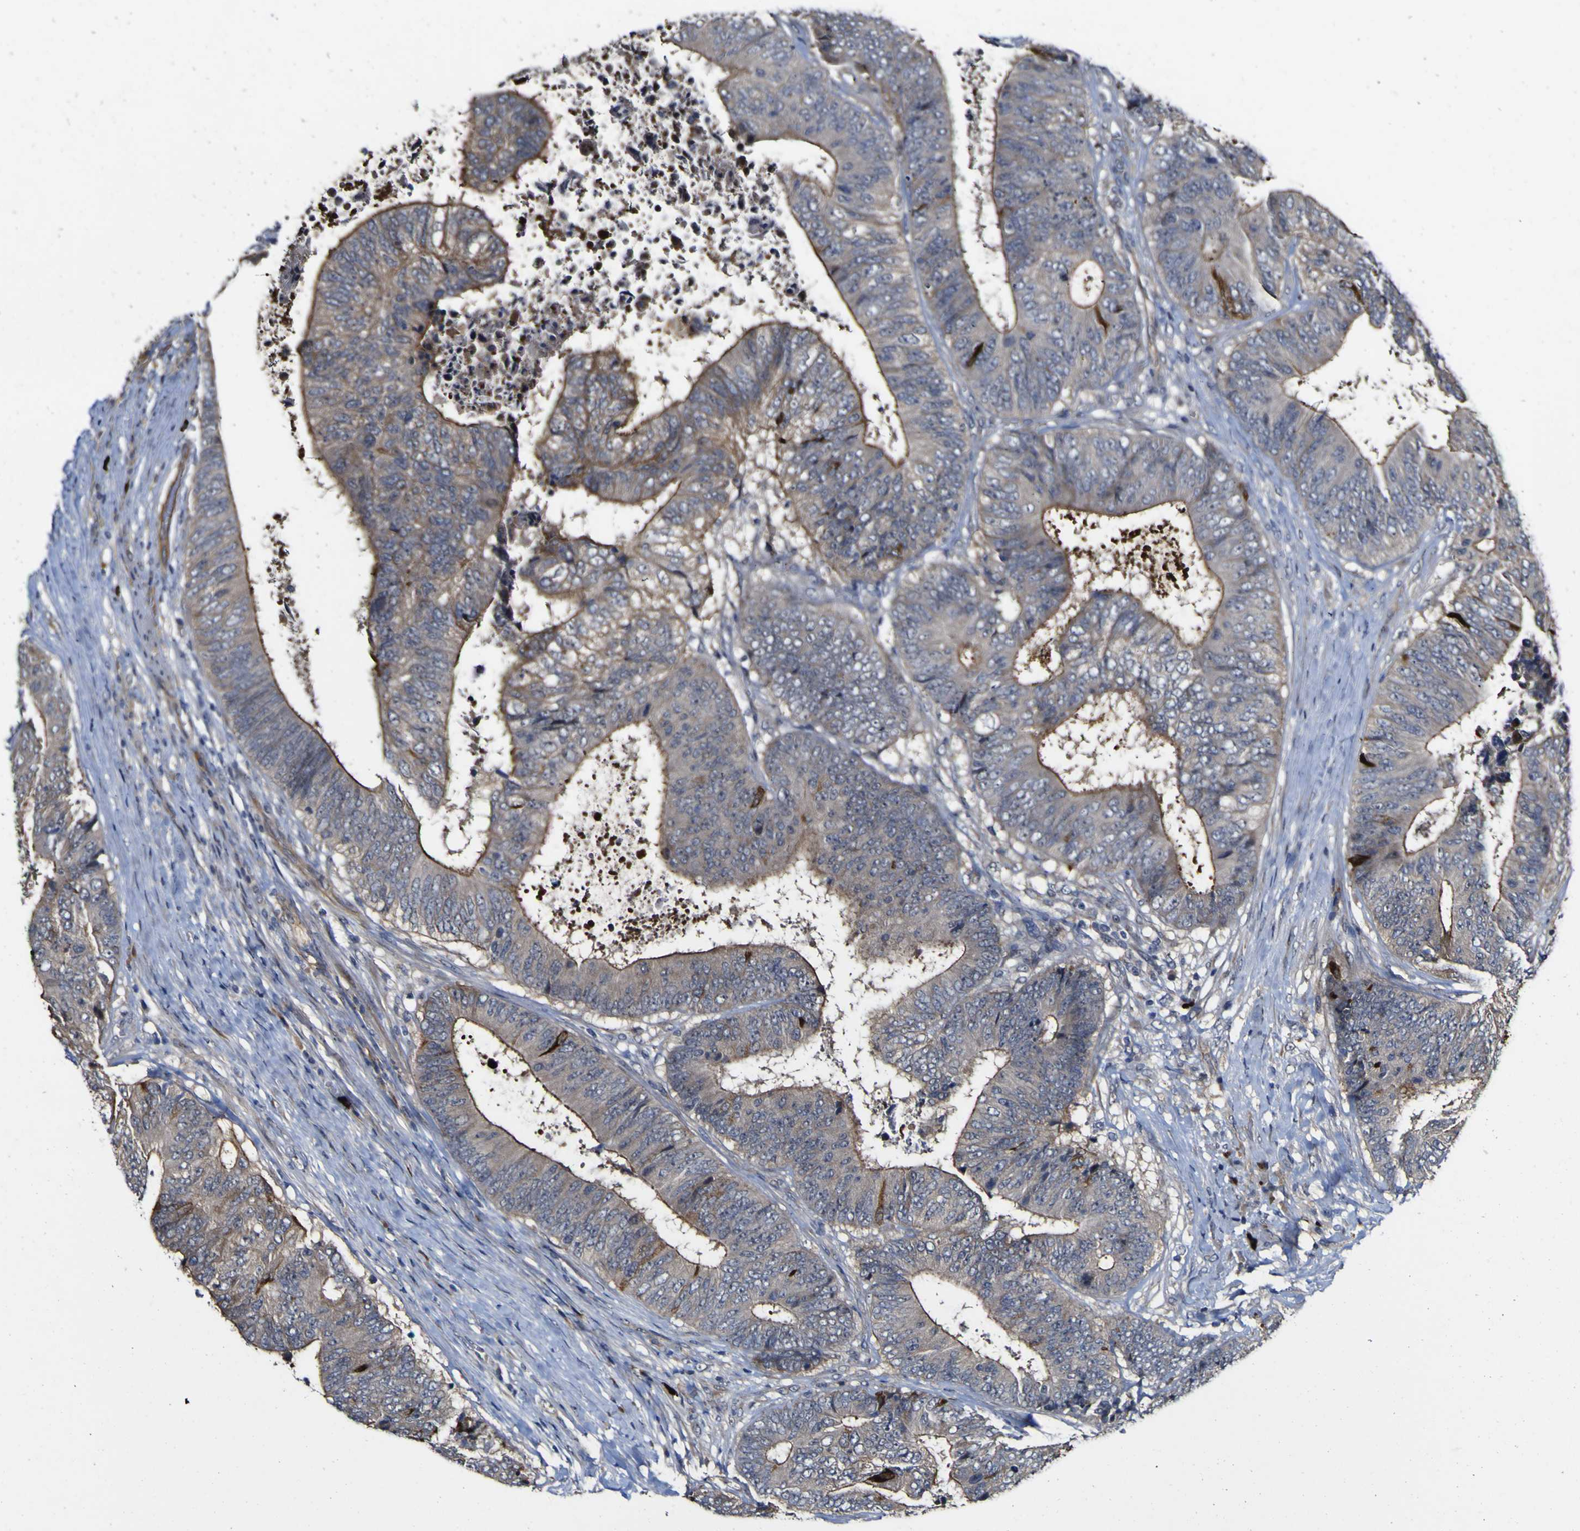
{"staining": {"intensity": "strong", "quantity": "25%-75%", "location": "cytoplasmic/membranous"}, "tissue": "colorectal cancer", "cell_type": "Tumor cells", "image_type": "cancer", "snomed": [{"axis": "morphology", "description": "Adenocarcinoma, NOS"}, {"axis": "topography", "description": "Rectum"}], "caption": "About 25%-75% of tumor cells in colorectal adenocarcinoma show strong cytoplasmic/membranous protein expression as visualized by brown immunohistochemical staining.", "gene": "CCL2", "patient": {"sex": "male", "age": 72}}